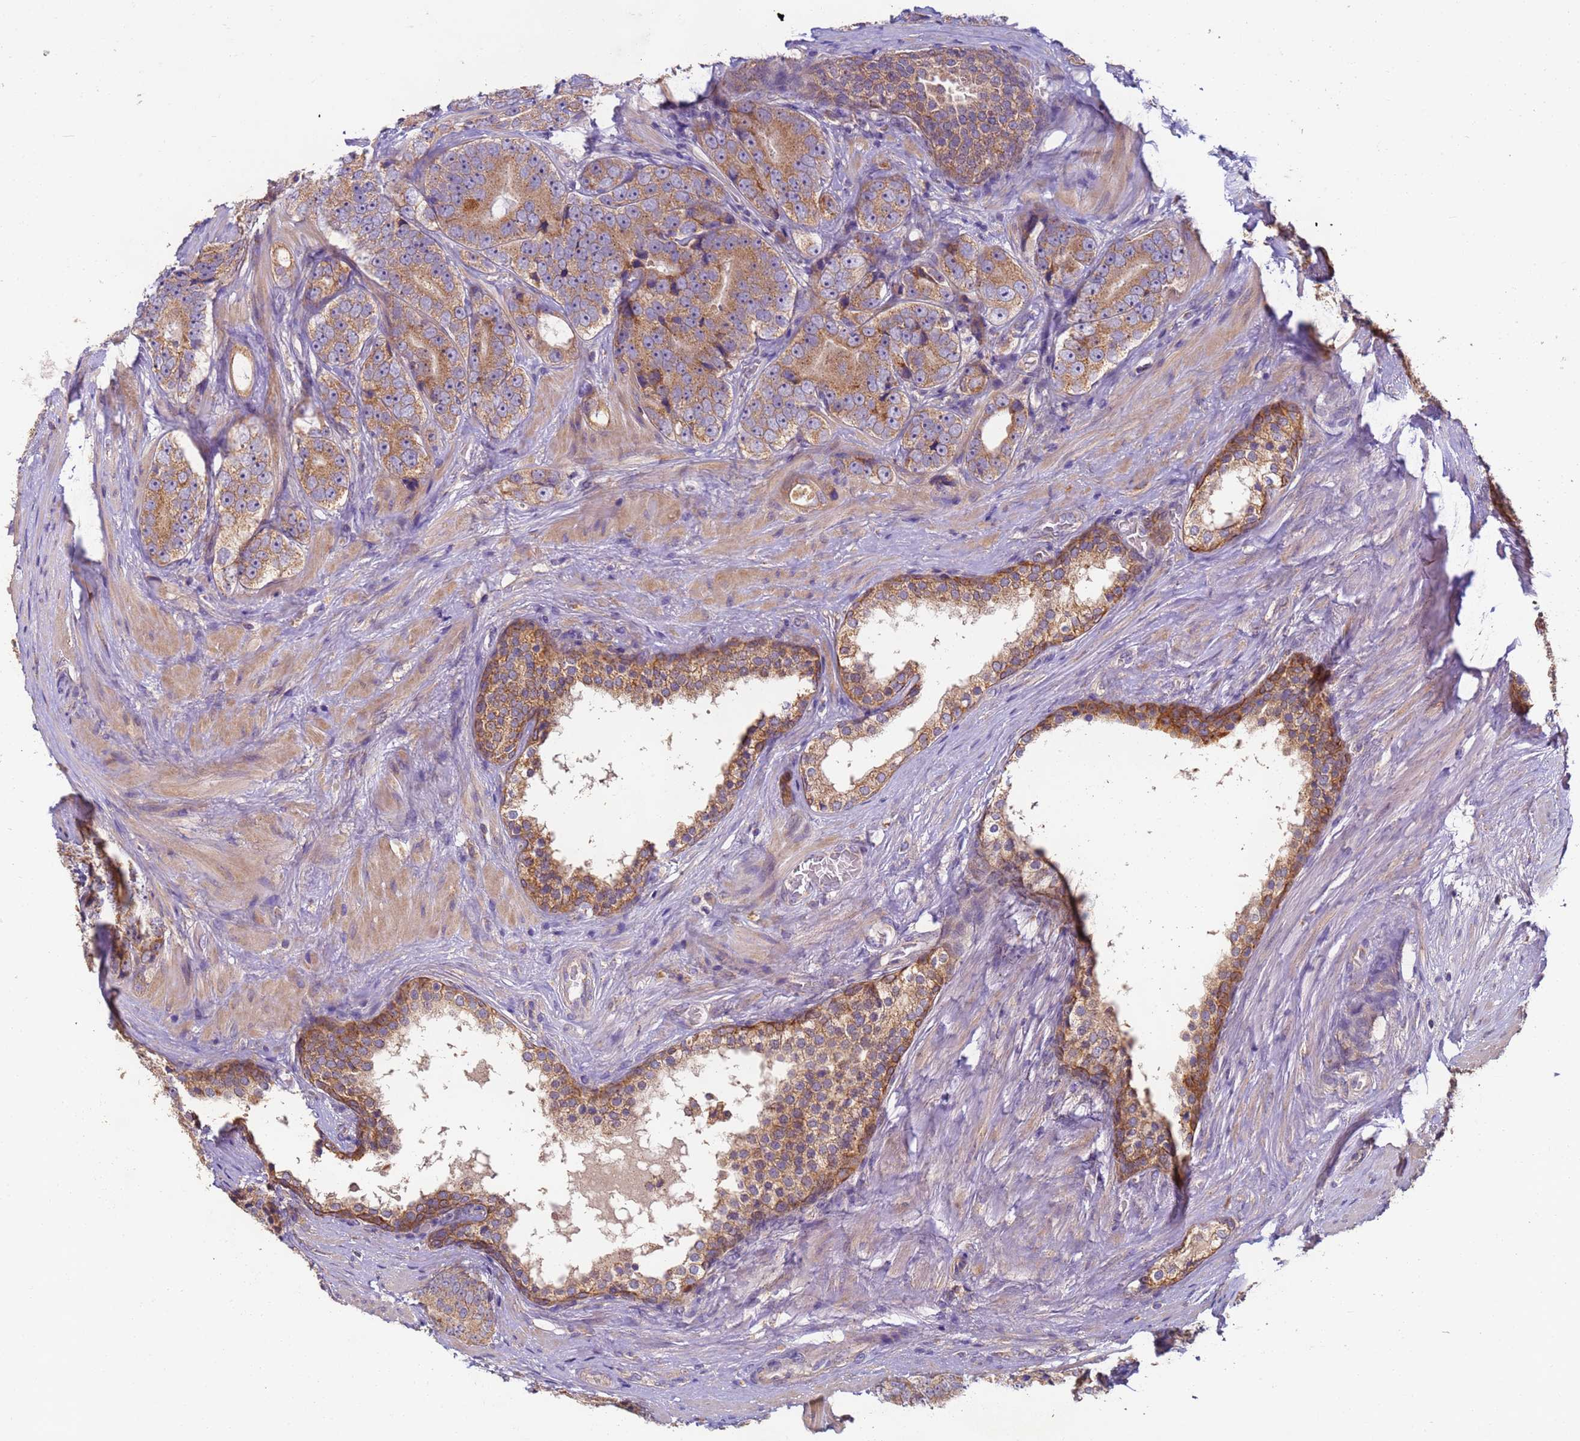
{"staining": {"intensity": "moderate", "quantity": ">75%", "location": "cytoplasmic/membranous"}, "tissue": "prostate cancer", "cell_type": "Tumor cells", "image_type": "cancer", "snomed": [{"axis": "morphology", "description": "Adenocarcinoma, High grade"}, {"axis": "topography", "description": "Prostate"}], "caption": "Moderate cytoplasmic/membranous protein positivity is identified in about >75% of tumor cells in high-grade adenocarcinoma (prostate).", "gene": "TIGAR", "patient": {"sex": "male", "age": 56}}